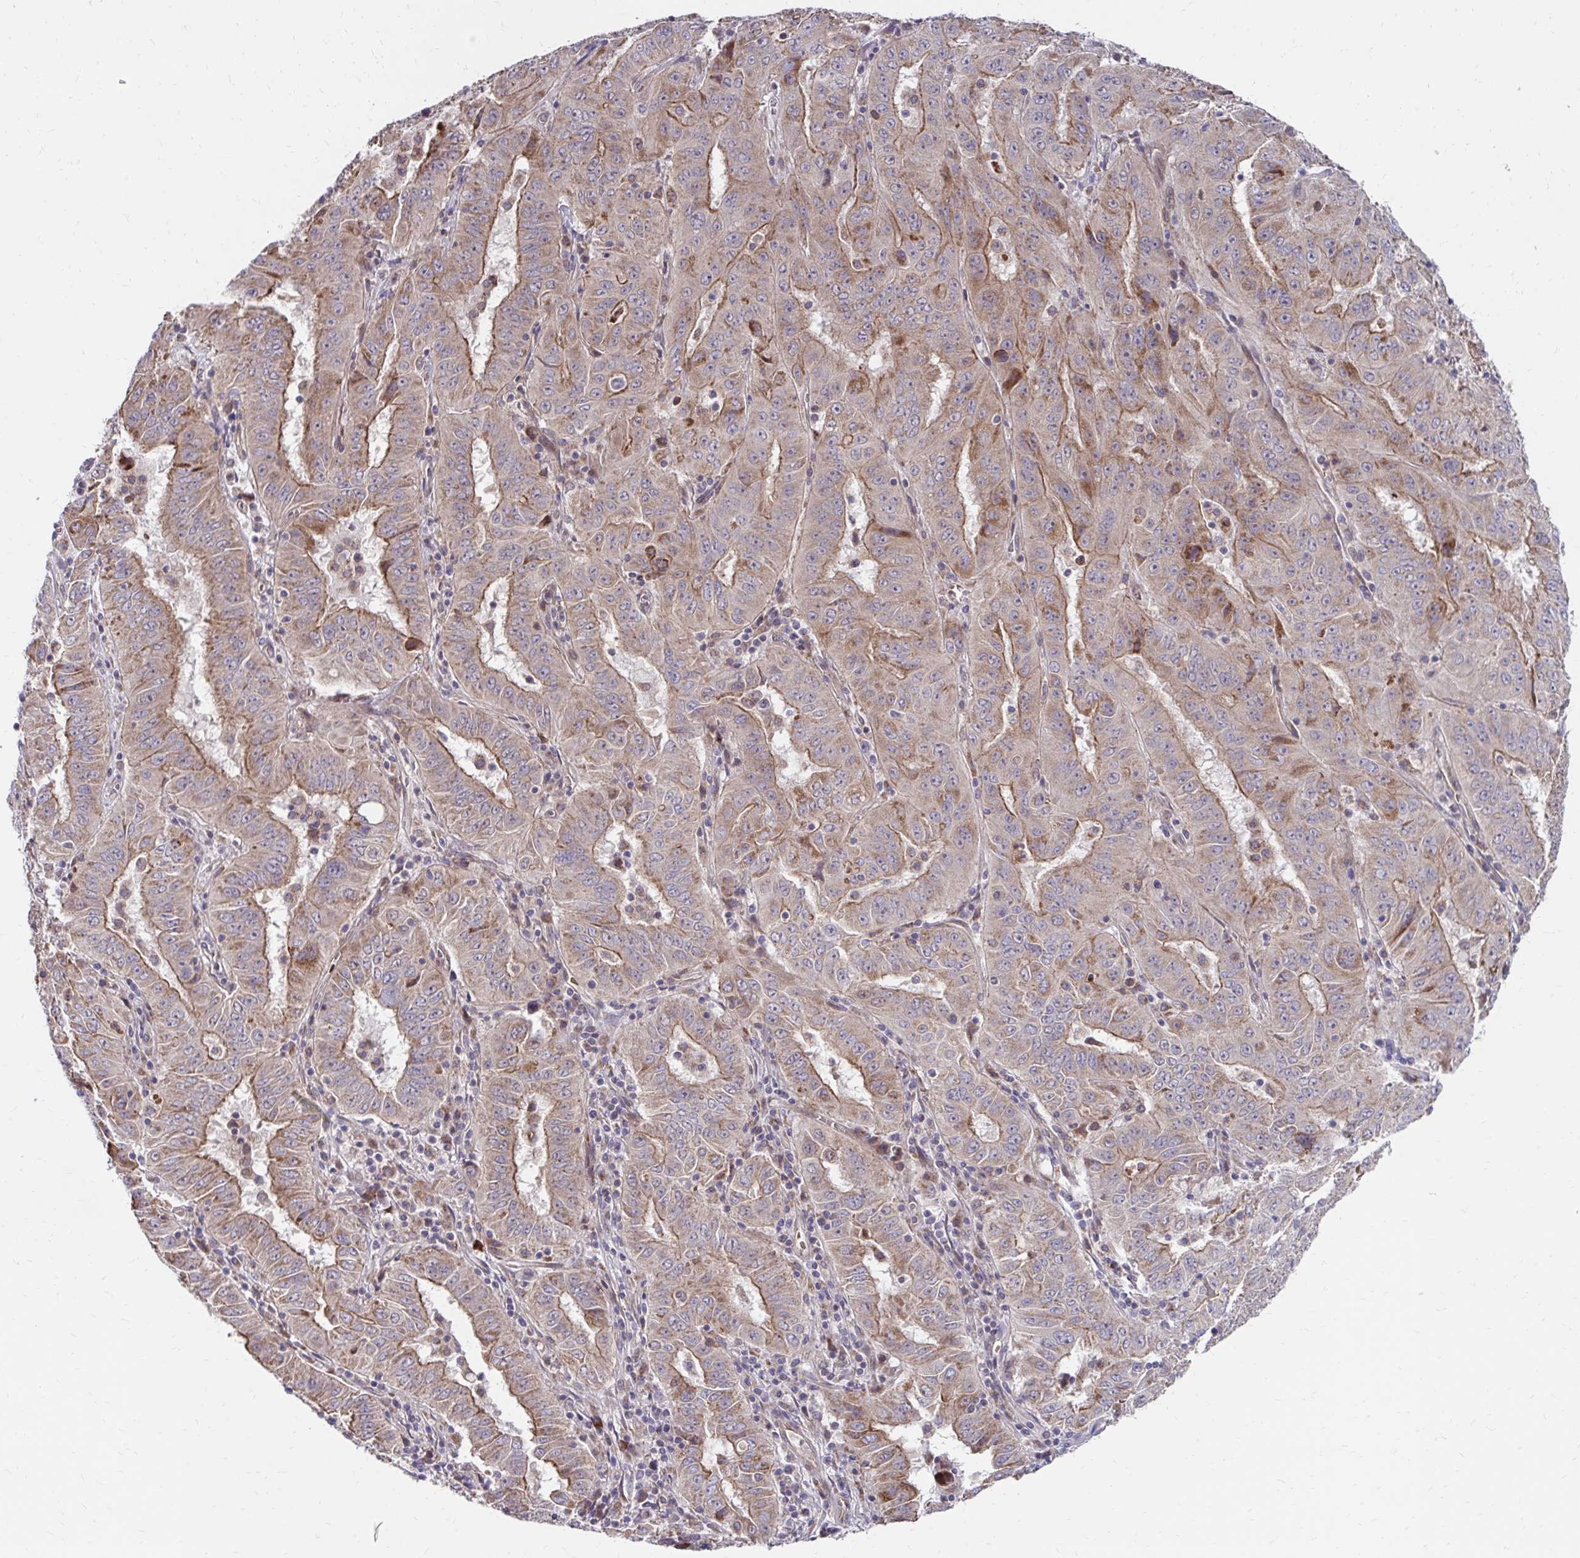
{"staining": {"intensity": "moderate", "quantity": ">75%", "location": "cytoplasmic/membranous"}, "tissue": "pancreatic cancer", "cell_type": "Tumor cells", "image_type": "cancer", "snomed": [{"axis": "morphology", "description": "Adenocarcinoma, NOS"}, {"axis": "topography", "description": "Pancreas"}], "caption": "This is a micrograph of immunohistochemistry (IHC) staining of pancreatic cancer, which shows moderate staining in the cytoplasmic/membranous of tumor cells.", "gene": "ITPR2", "patient": {"sex": "male", "age": 63}}